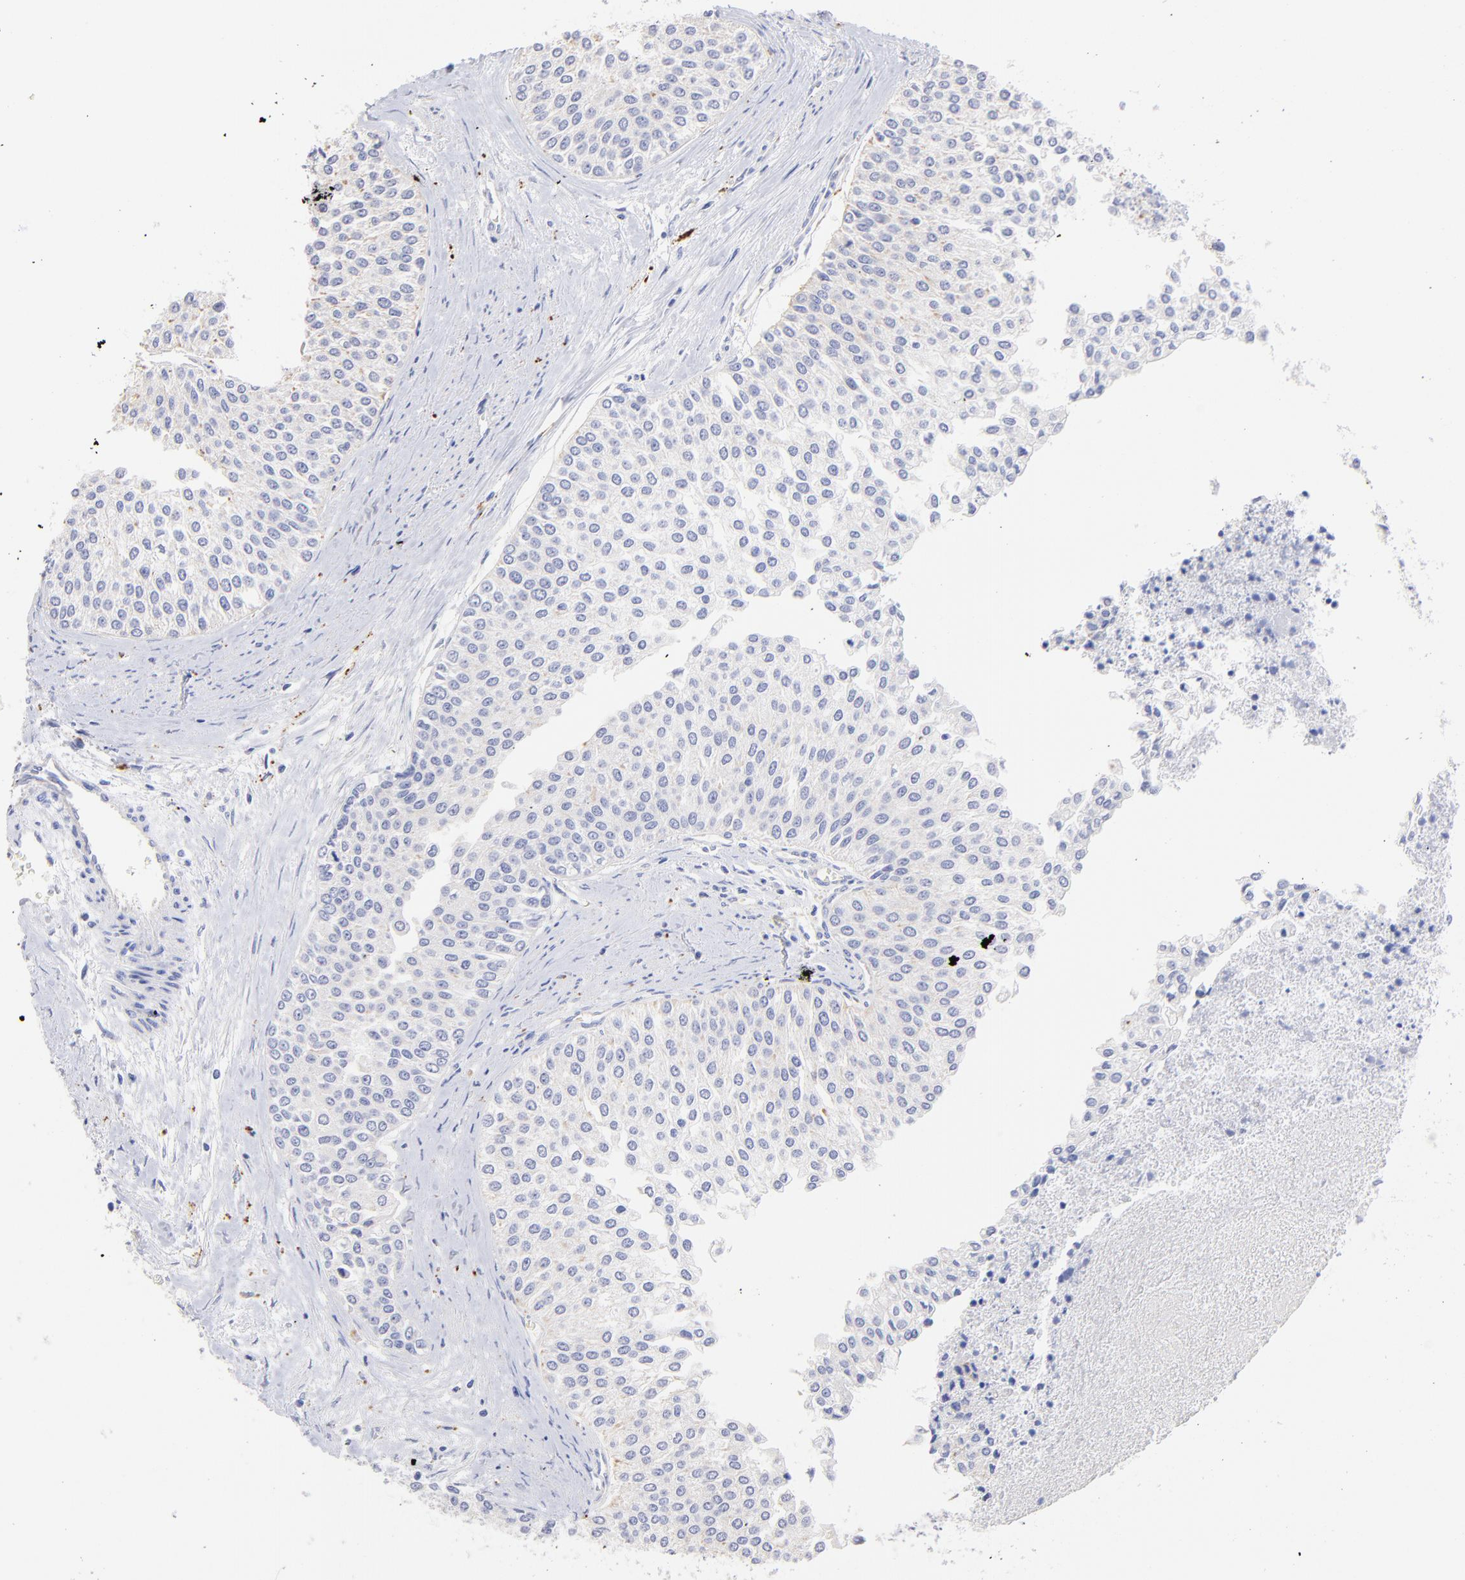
{"staining": {"intensity": "negative", "quantity": "none", "location": "none"}, "tissue": "urothelial cancer", "cell_type": "Tumor cells", "image_type": "cancer", "snomed": [{"axis": "morphology", "description": "Urothelial carcinoma, Low grade"}, {"axis": "topography", "description": "Urinary bladder"}], "caption": "Tumor cells are negative for protein expression in human urothelial cancer.", "gene": "CFAP57", "patient": {"sex": "female", "age": 73}}